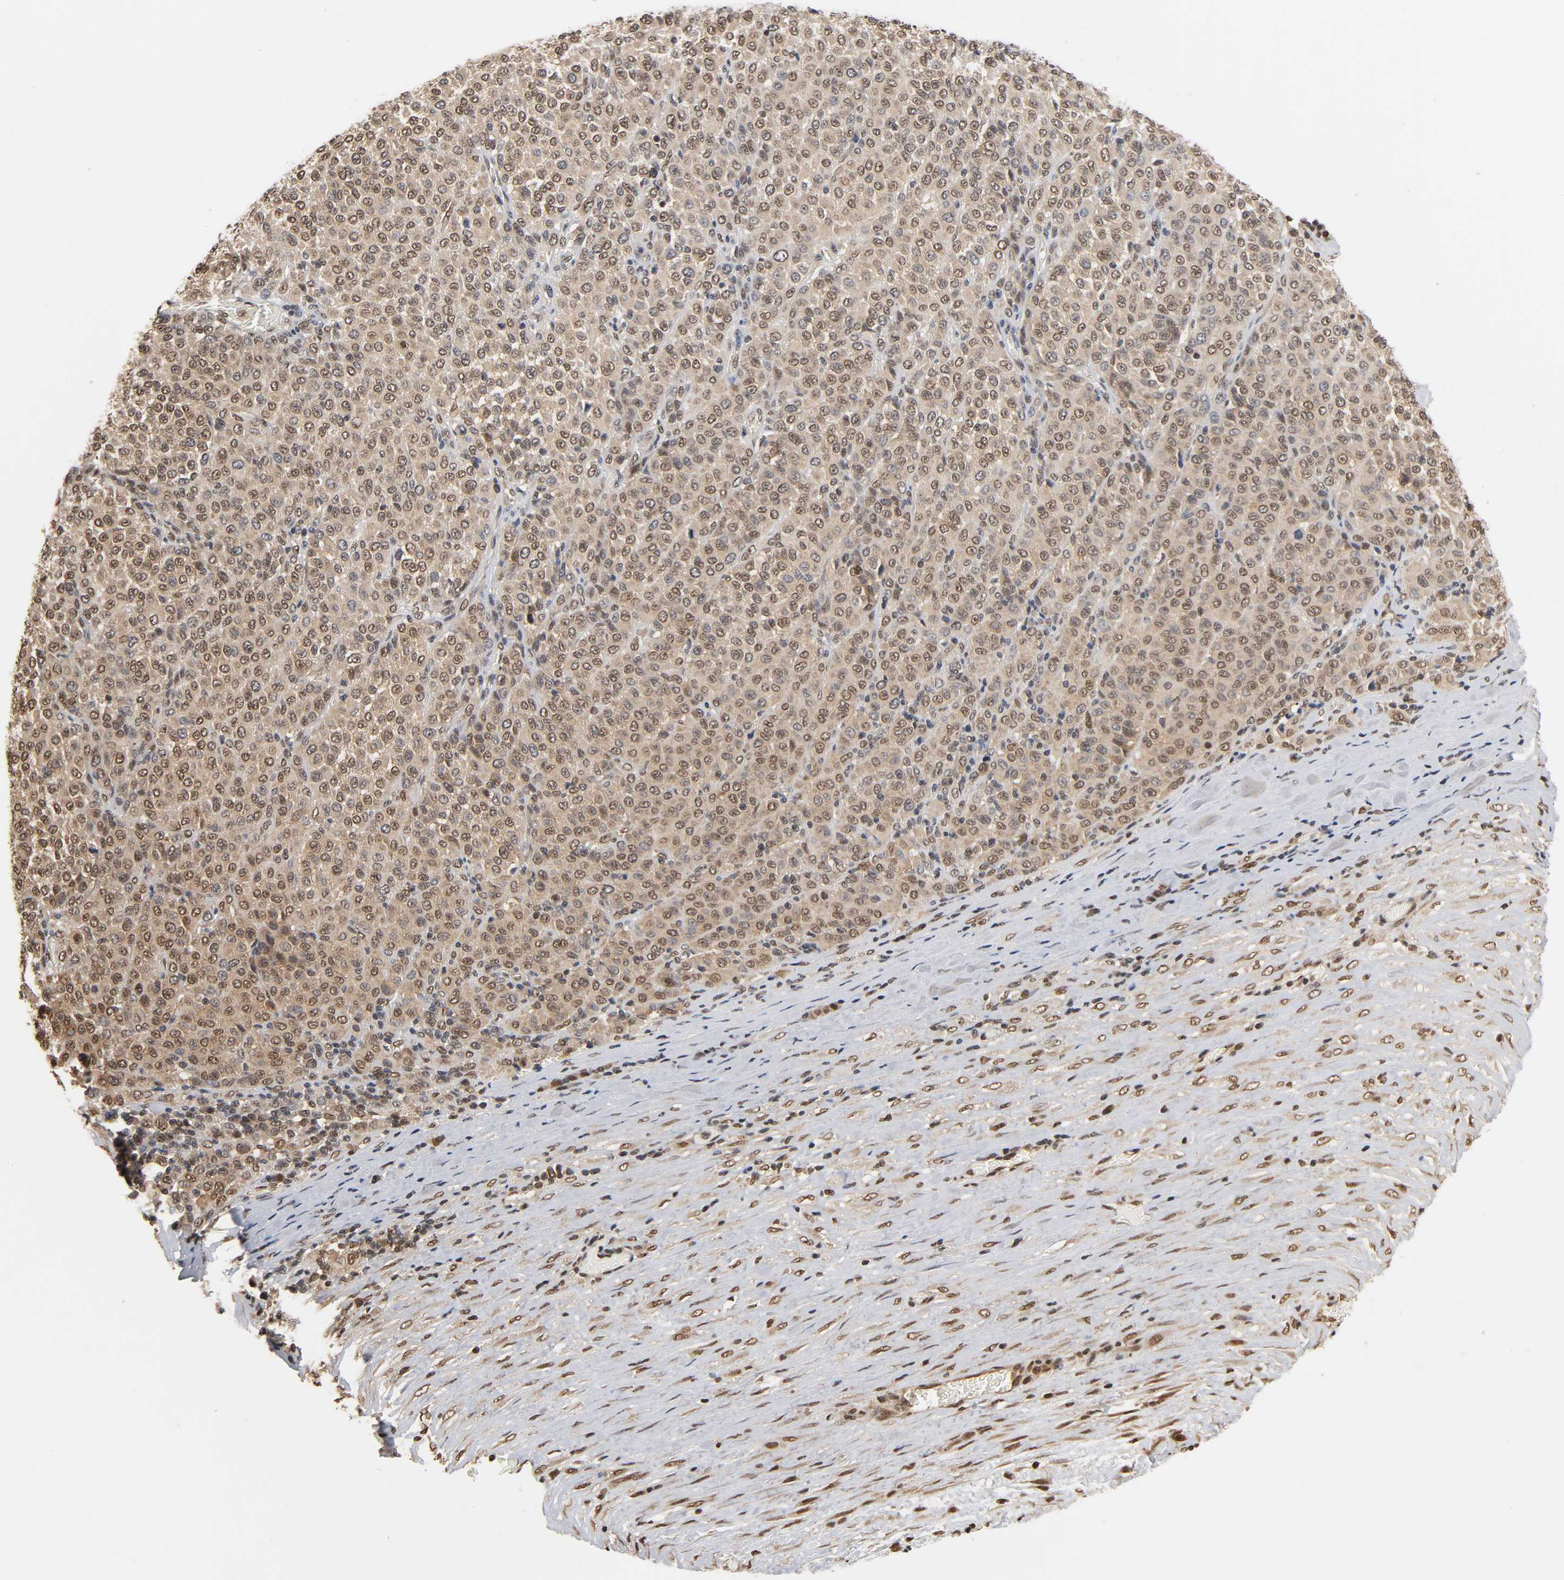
{"staining": {"intensity": "moderate", "quantity": ">75%", "location": "cytoplasmic/membranous,nuclear"}, "tissue": "melanoma", "cell_type": "Tumor cells", "image_type": "cancer", "snomed": [{"axis": "morphology", "description": "Malignant melanoma, Metastatic site"}, {"axis": "topography", "description": "Pancreas"}], "caption": "There is medium levels of moderate cytoplasmic/membranous and nuclear expression in tumor cells of melanoma, as demonstrated by immunohistochemical staining (brown color).", "gene": "UBC", "patient": {"sex": "female", "age": 30}}